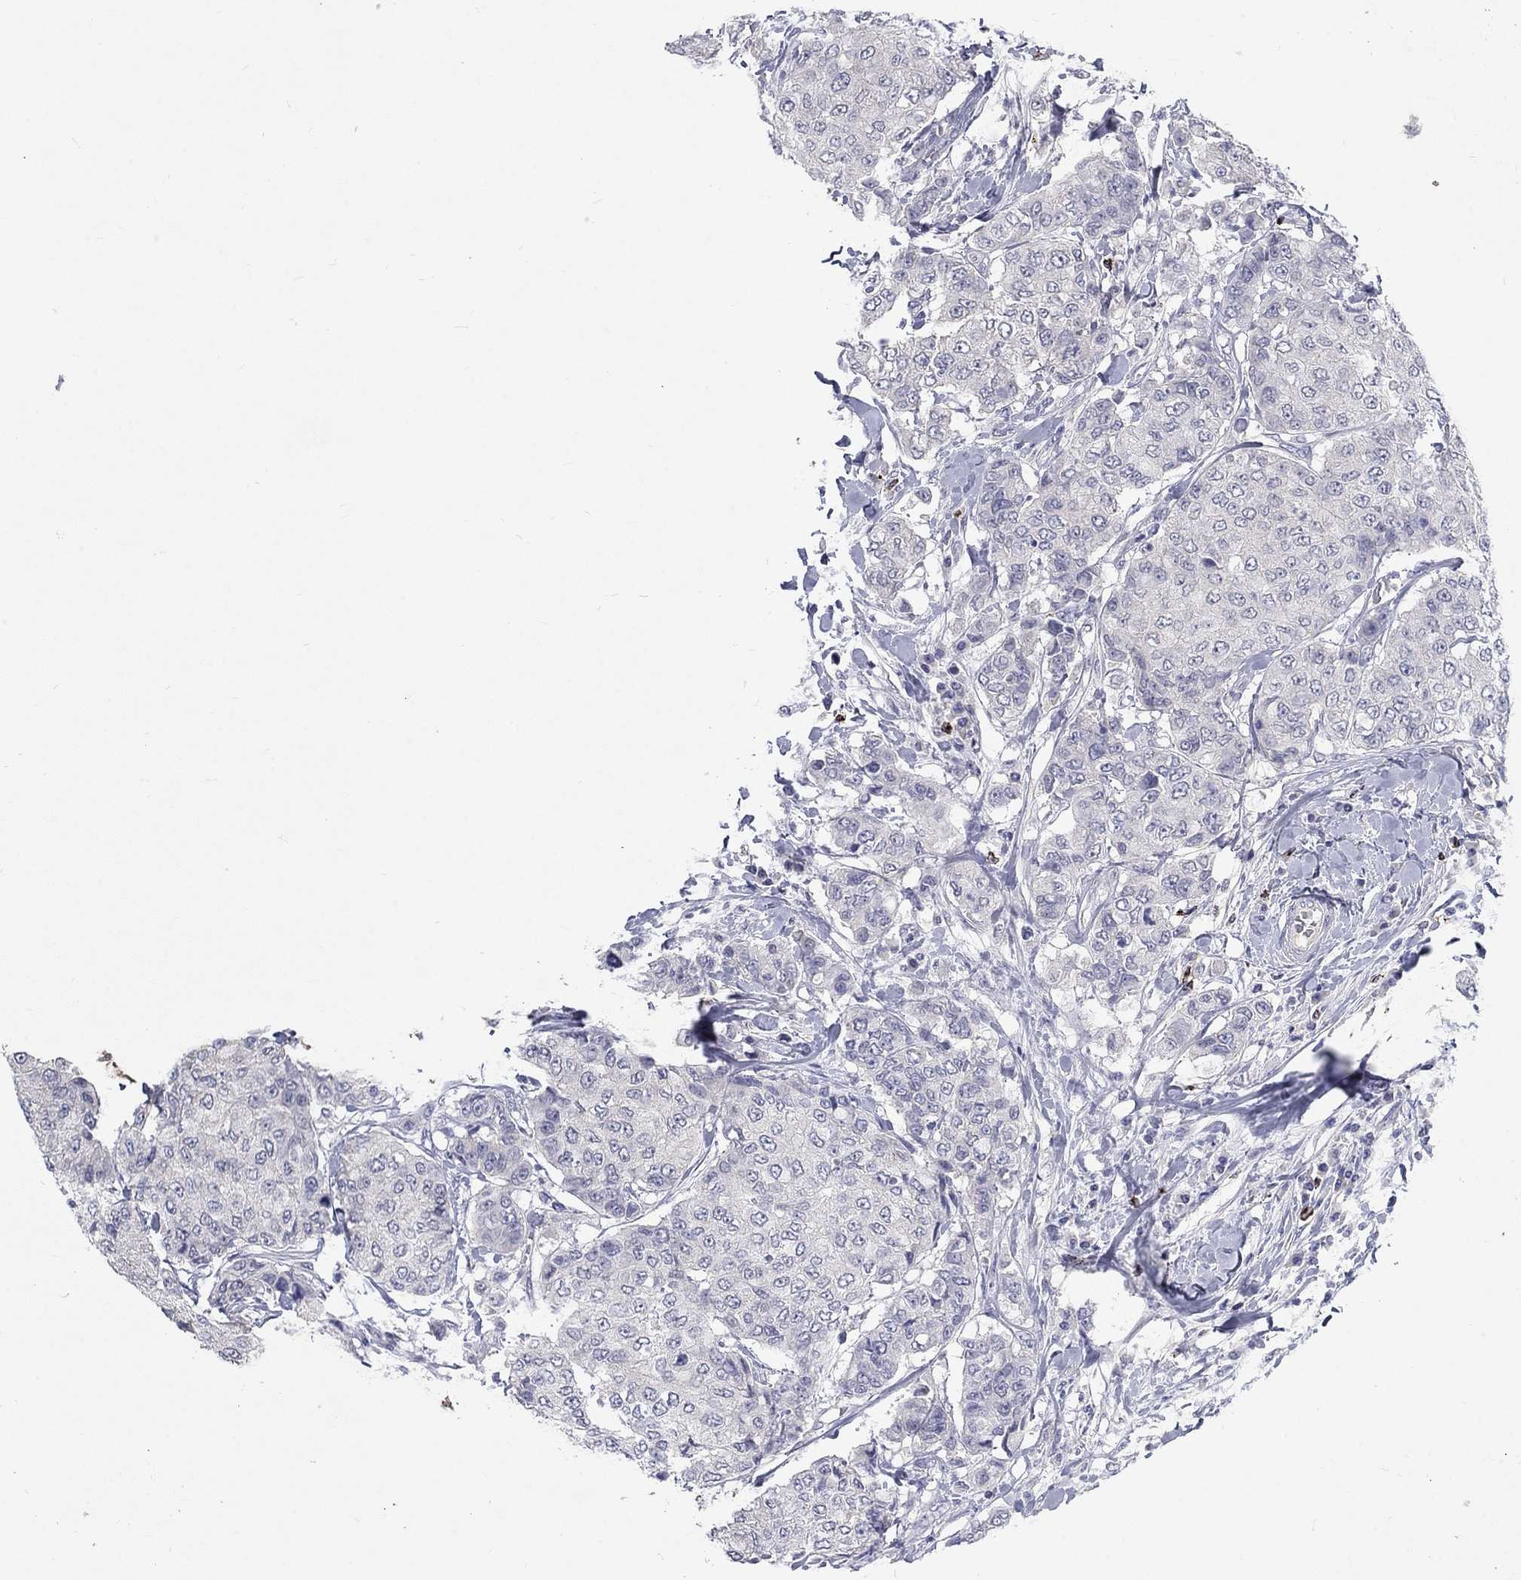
{"staining": {"intensity": "negative", "quantity": "none", "location": "none"}, "tissue": "breast cancer", "cell_type": "Tumor cells", "image_type": "cancer", "snomed": [{"axis": "morphology", "description": "Duct carcinoma"}, {"axis": "topography", "description": "Breast"}], "caption": "There is no significant staining in tumor cells of breast cancer (intraductal carcinoma).", "gene": "GZMA", "patient": {"sex": "female", "age": 27}}